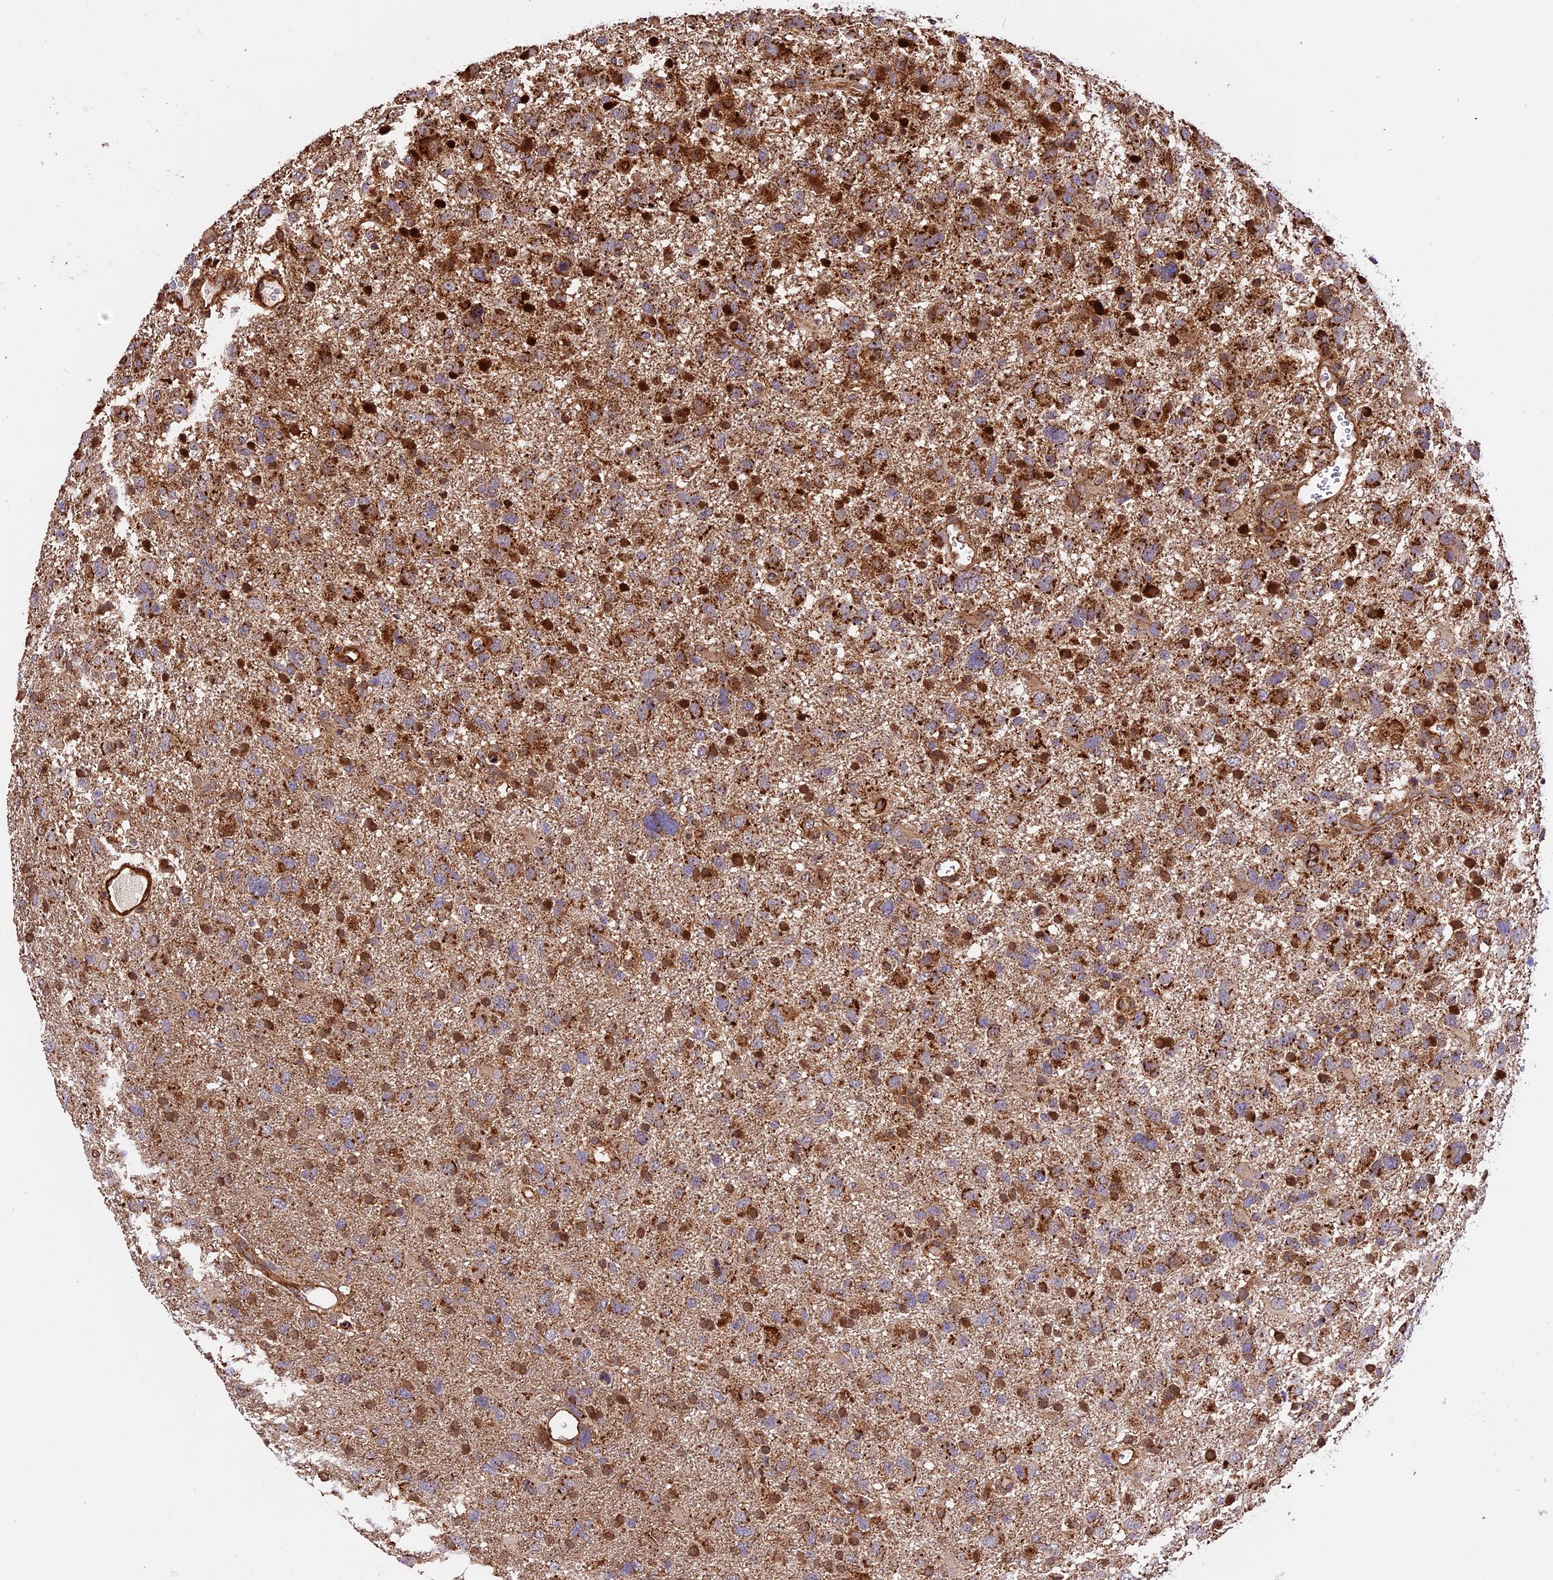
{"staining": {"intensity": "moderate", "quantity": "25%-75%", "location": "cytoplasmic/membranous,nuclear"}, "tissue": "glioma", "cell_type": "Tumor cells", "image_type": "cancer", "snomed": [{"axis": "morphology", "description": "Glioma, malignant, High grade"}, {"axis": "topography", "description": "Brain"}], "caption": "Brown immunohistochemical staining in human glioma reveals moderate cytoplasmic/membranous and nuclear positivity in approximately 25%-75% of tumor cells.", "gene": "HERPUD1", "patient": {"sex": "male", "age": 61}}